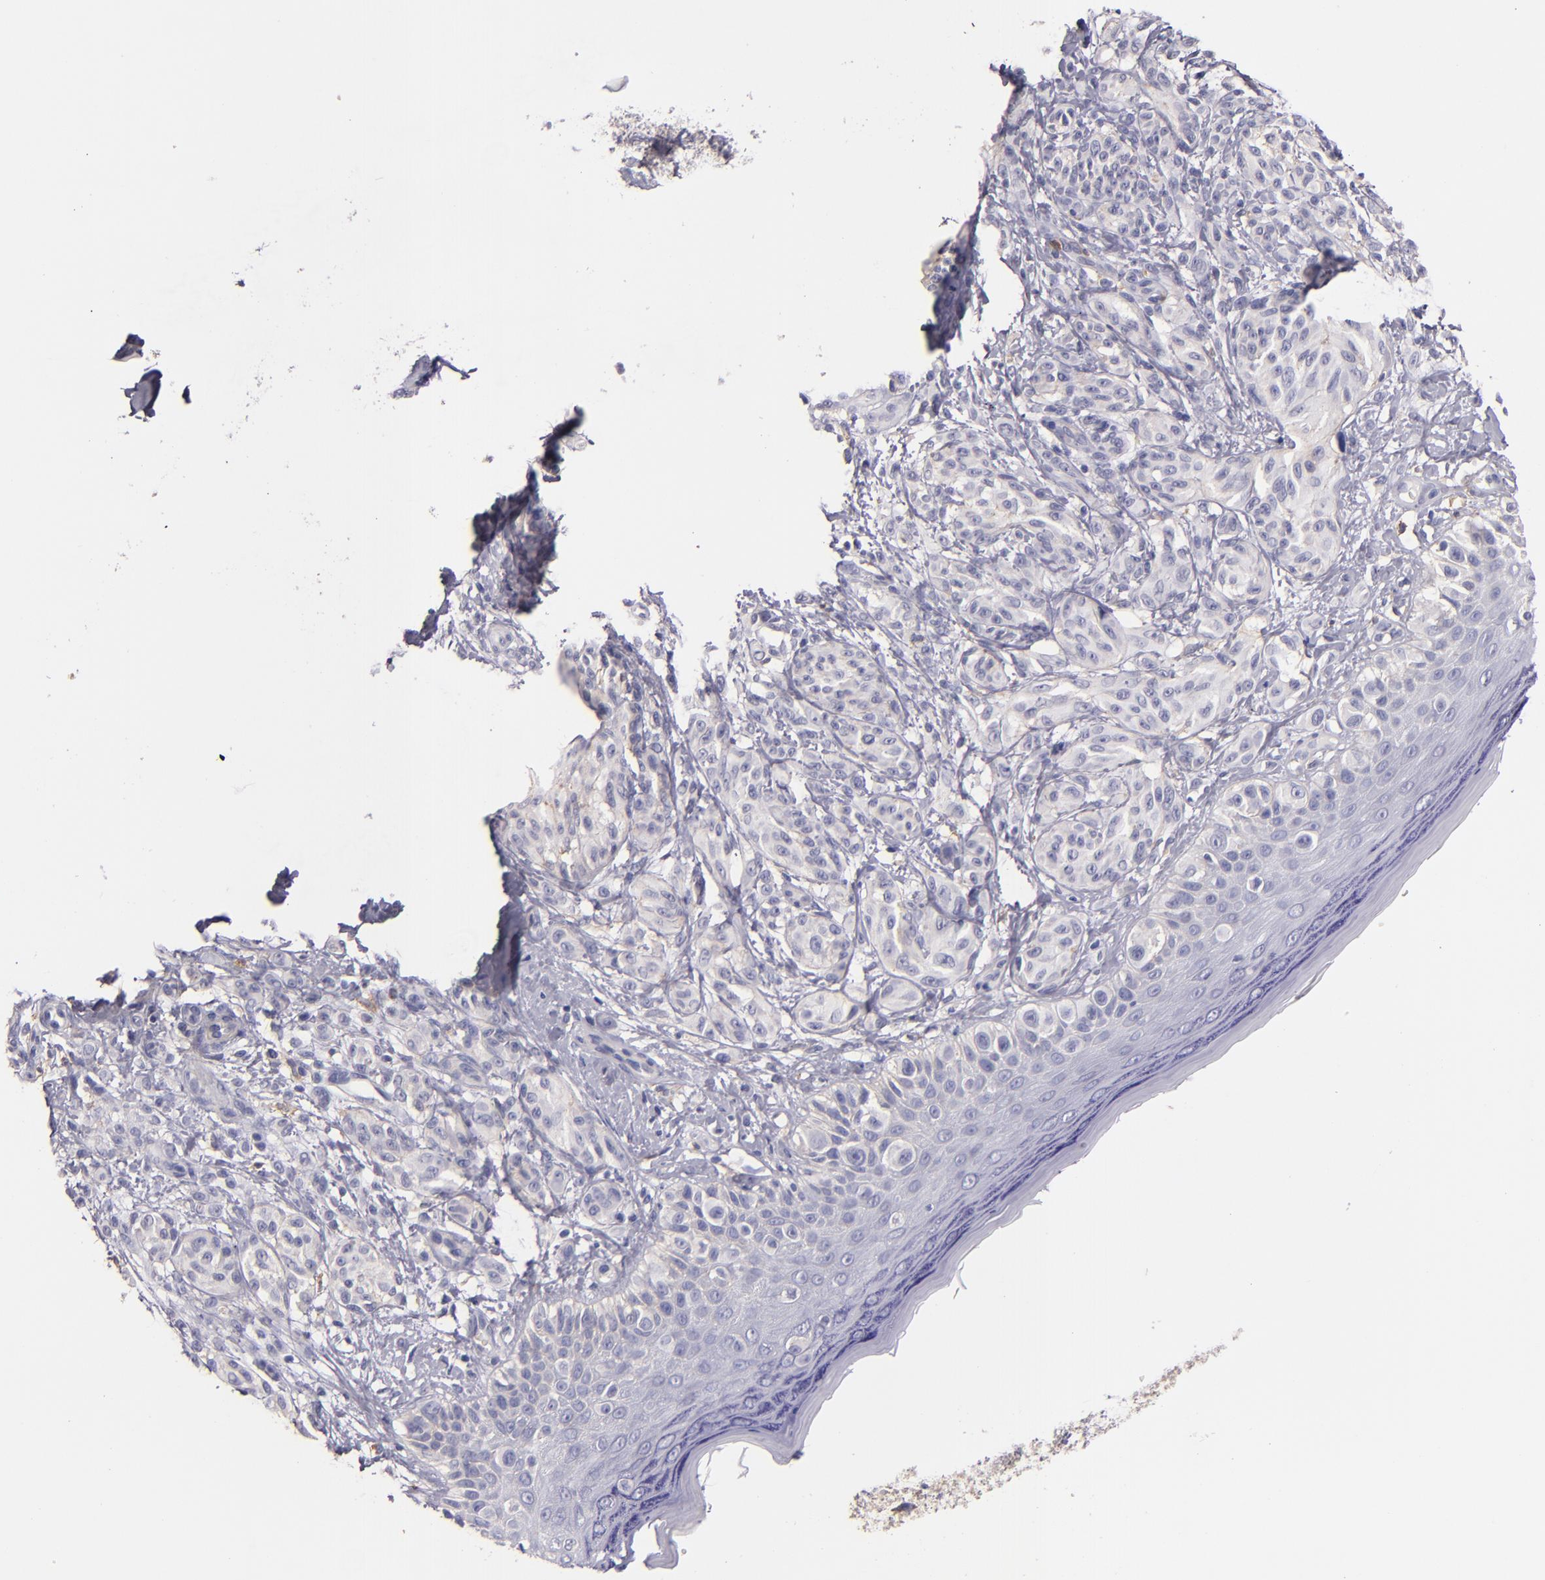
{"staining": {"intensity": "negative", "quantity": "none", "location": "none"}, "tissue": "melanoma", "cell_type": "Tumor cells", "image_type": "cancer", "snomed": [{"axis": "morphology", "description": "Malignant melanoma, NOS"}, {"axis": "topography", "description": "Skin"}], "caption": "A micrograph of melanoma stained for a protein displays no brown staining in tumor cells.", "gene": "C5AR1", "patient": {"sex": "male", "age": 57}}